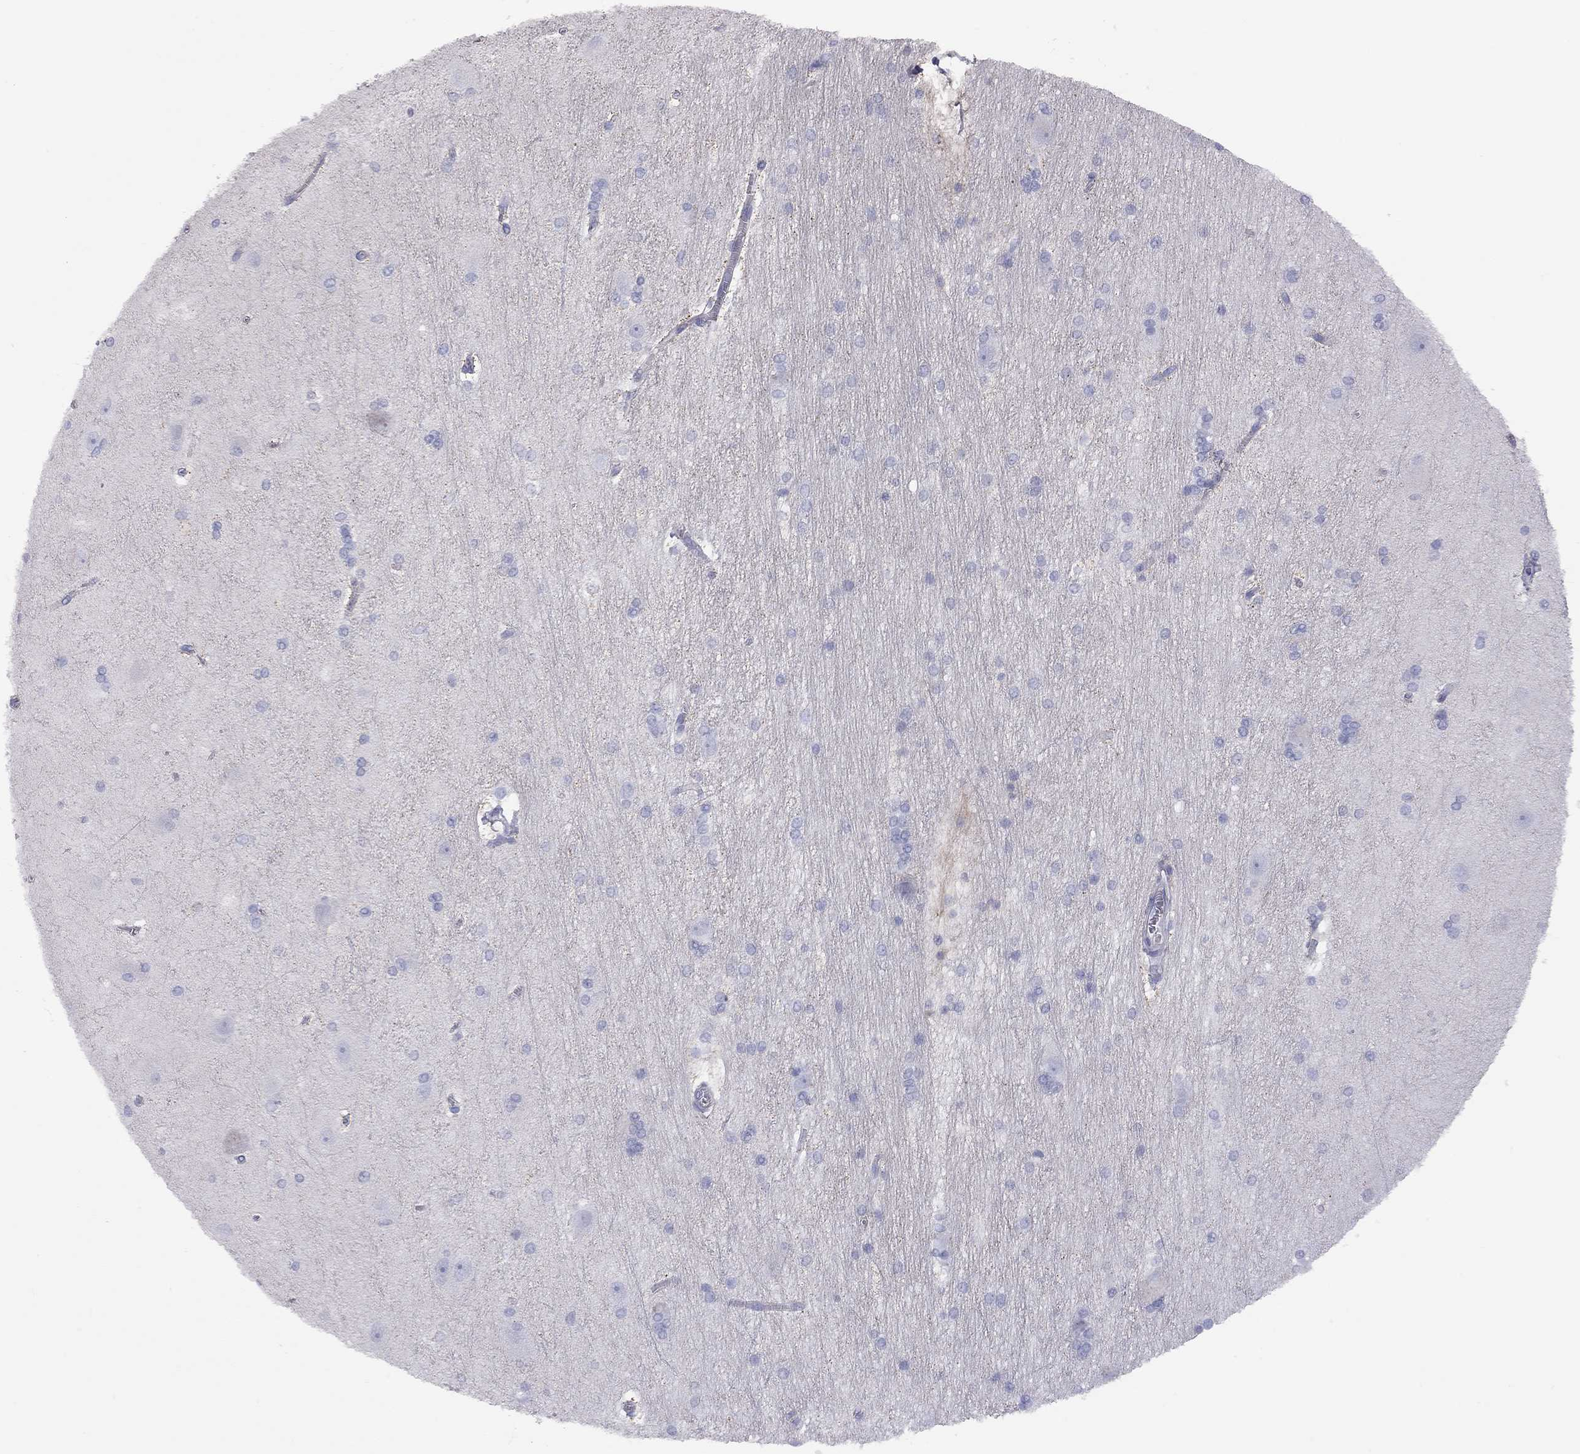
{"staining": {"intensity": "negative", "quantity": "none", "location": "none"}, "tissue": "hippocampus", "cell_type": "Glial cells", "image_type": "normal", "snomed": [{"axis": "morphology", "description": "Normal tissue, NOS"}, {"axis": "topography", "description": "Cerebral cortex"}, {"axis": "topography", "description": "Hippocampus"}], "caption": "Micrograph shows no protein staining in glial cells of normal hippocampus.", "gene": "ADCYAP1", "patient": {"sex": "female", "age": 19}}